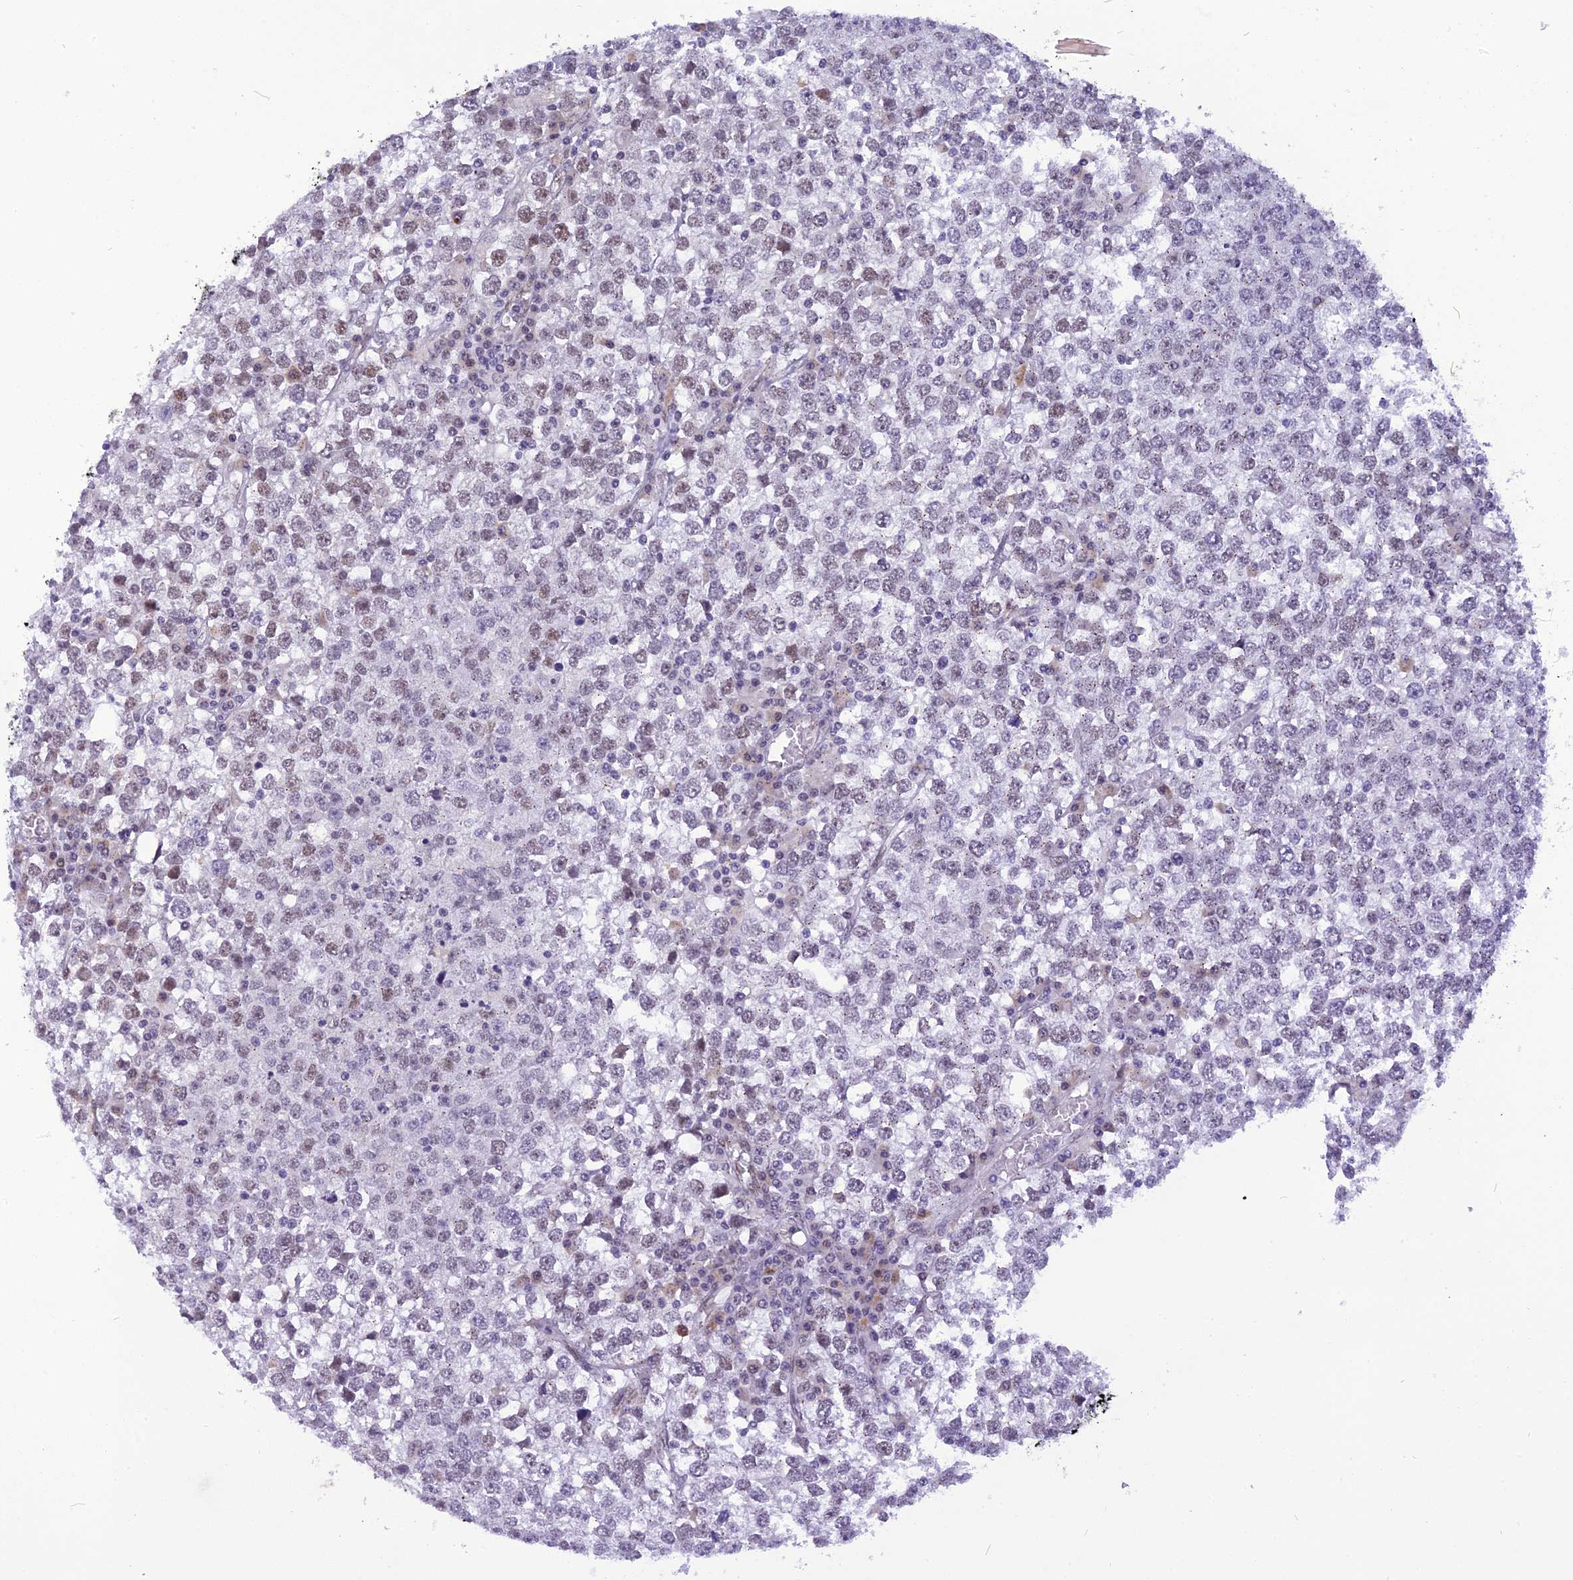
{"staining": {"intensity": "weak", "quantity": "<25%", "location": "nuclear"}, "tissue": "testis cancer", "cell_type": "Tumor cells", "image_type": "cancer", "snomed": [{"axis": "morphology", "description": "Seminoma, NOS"}, {"axis": "topography", "description": "Testis"}], "caption": "This is an immunohistochemistry histopathology image of human testis cancer. There is no positivity in tumor cells.", "gene": "IRF2BP1", "patient": {"sex": "male", "age": 65}}